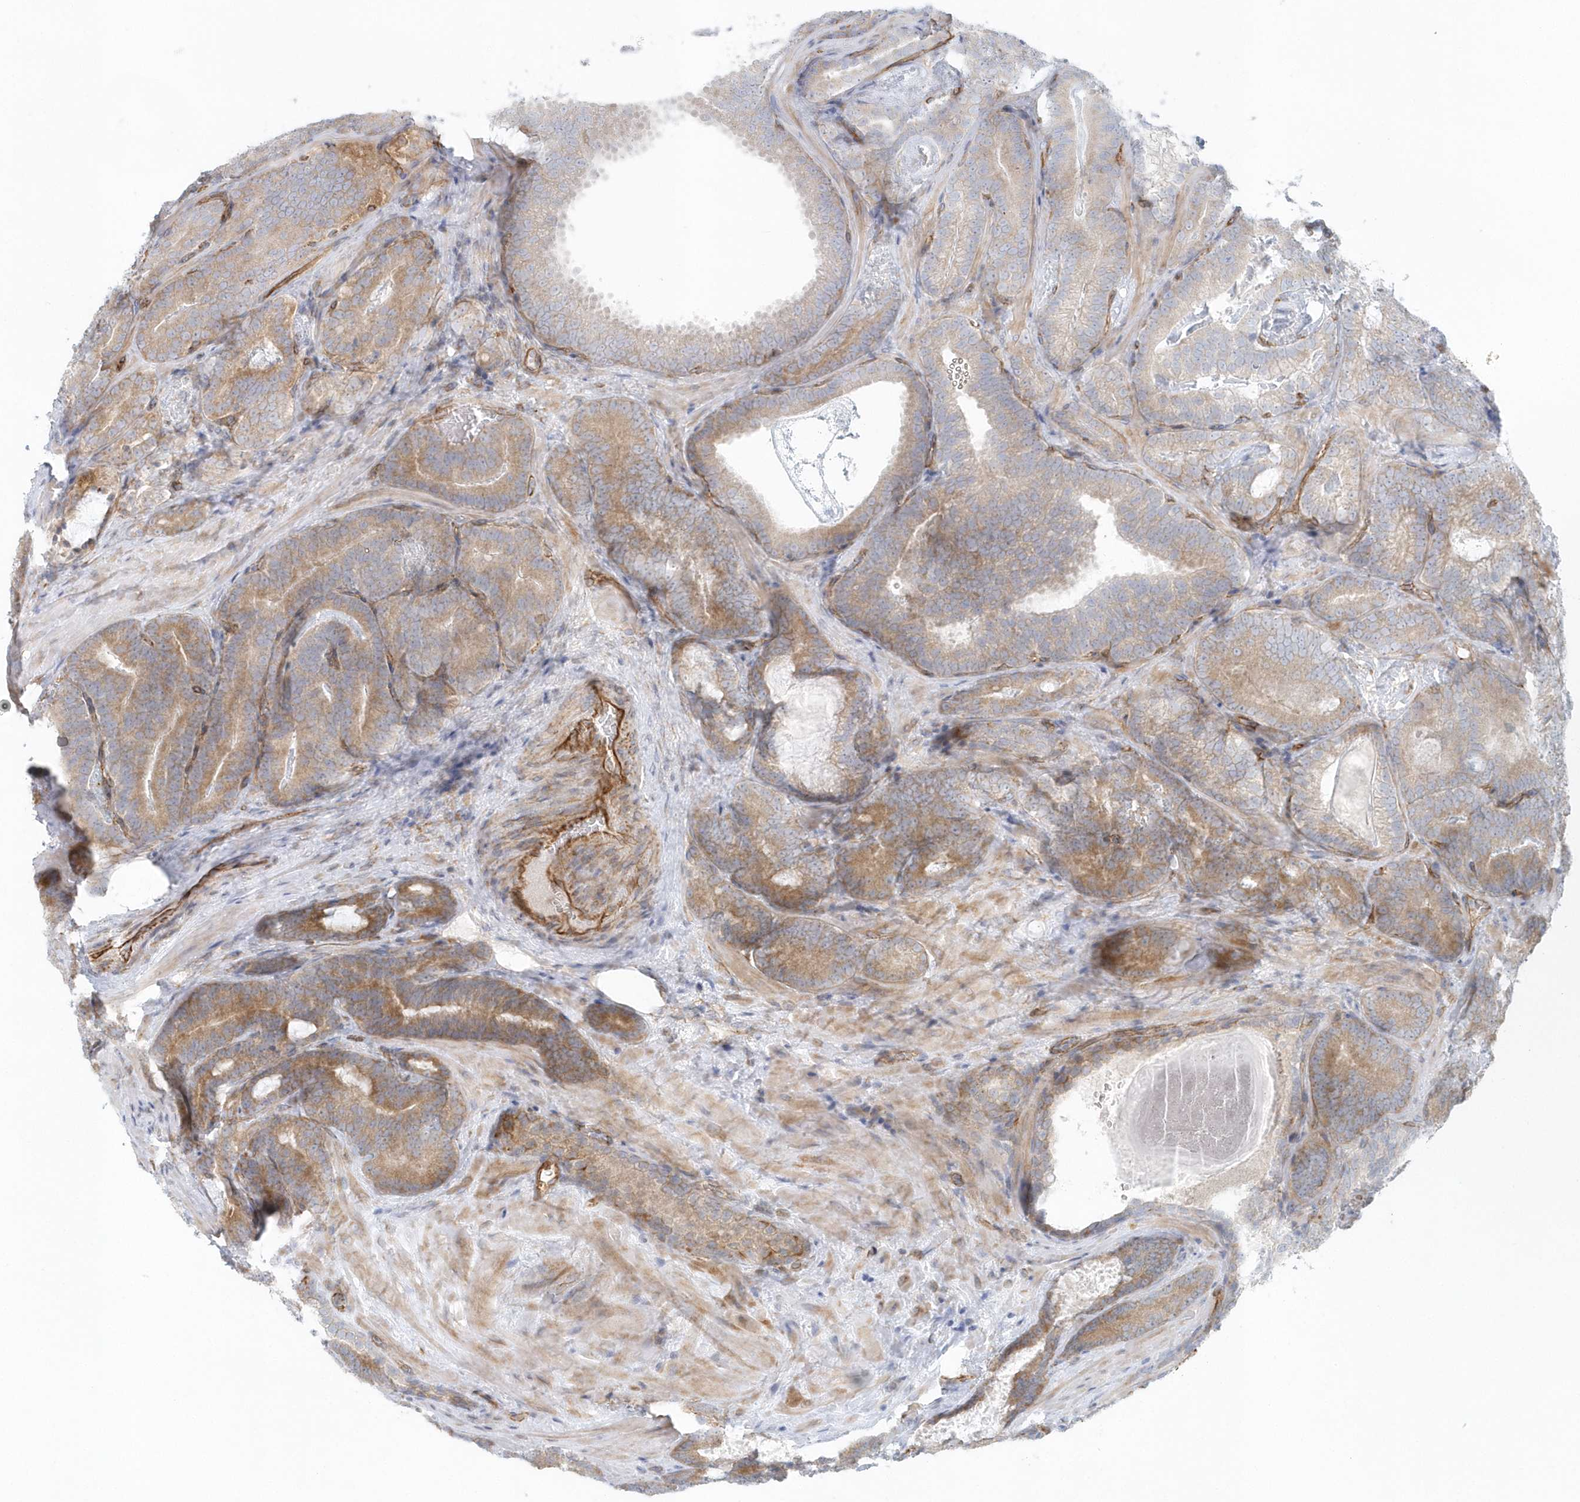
{"staining": {"intensity": "weak", "quantity": "25%-75%", "location": "cytoplasmic/membranous"}, "tissue": "prostate cancer", "cell_type": "Tumor cells", "image_type": "cancer", "snomed": [{"axis": "morphology", "description": "Adenocarcinoma, High grade"}, {"axis": "topography", "description": "Prostate"}], "caption": "Prostate cancer stained with a protein marker shows weak staining in tumor cells.", "gene": "GPR152", "patient": {"sex": "male", "age": 66}}